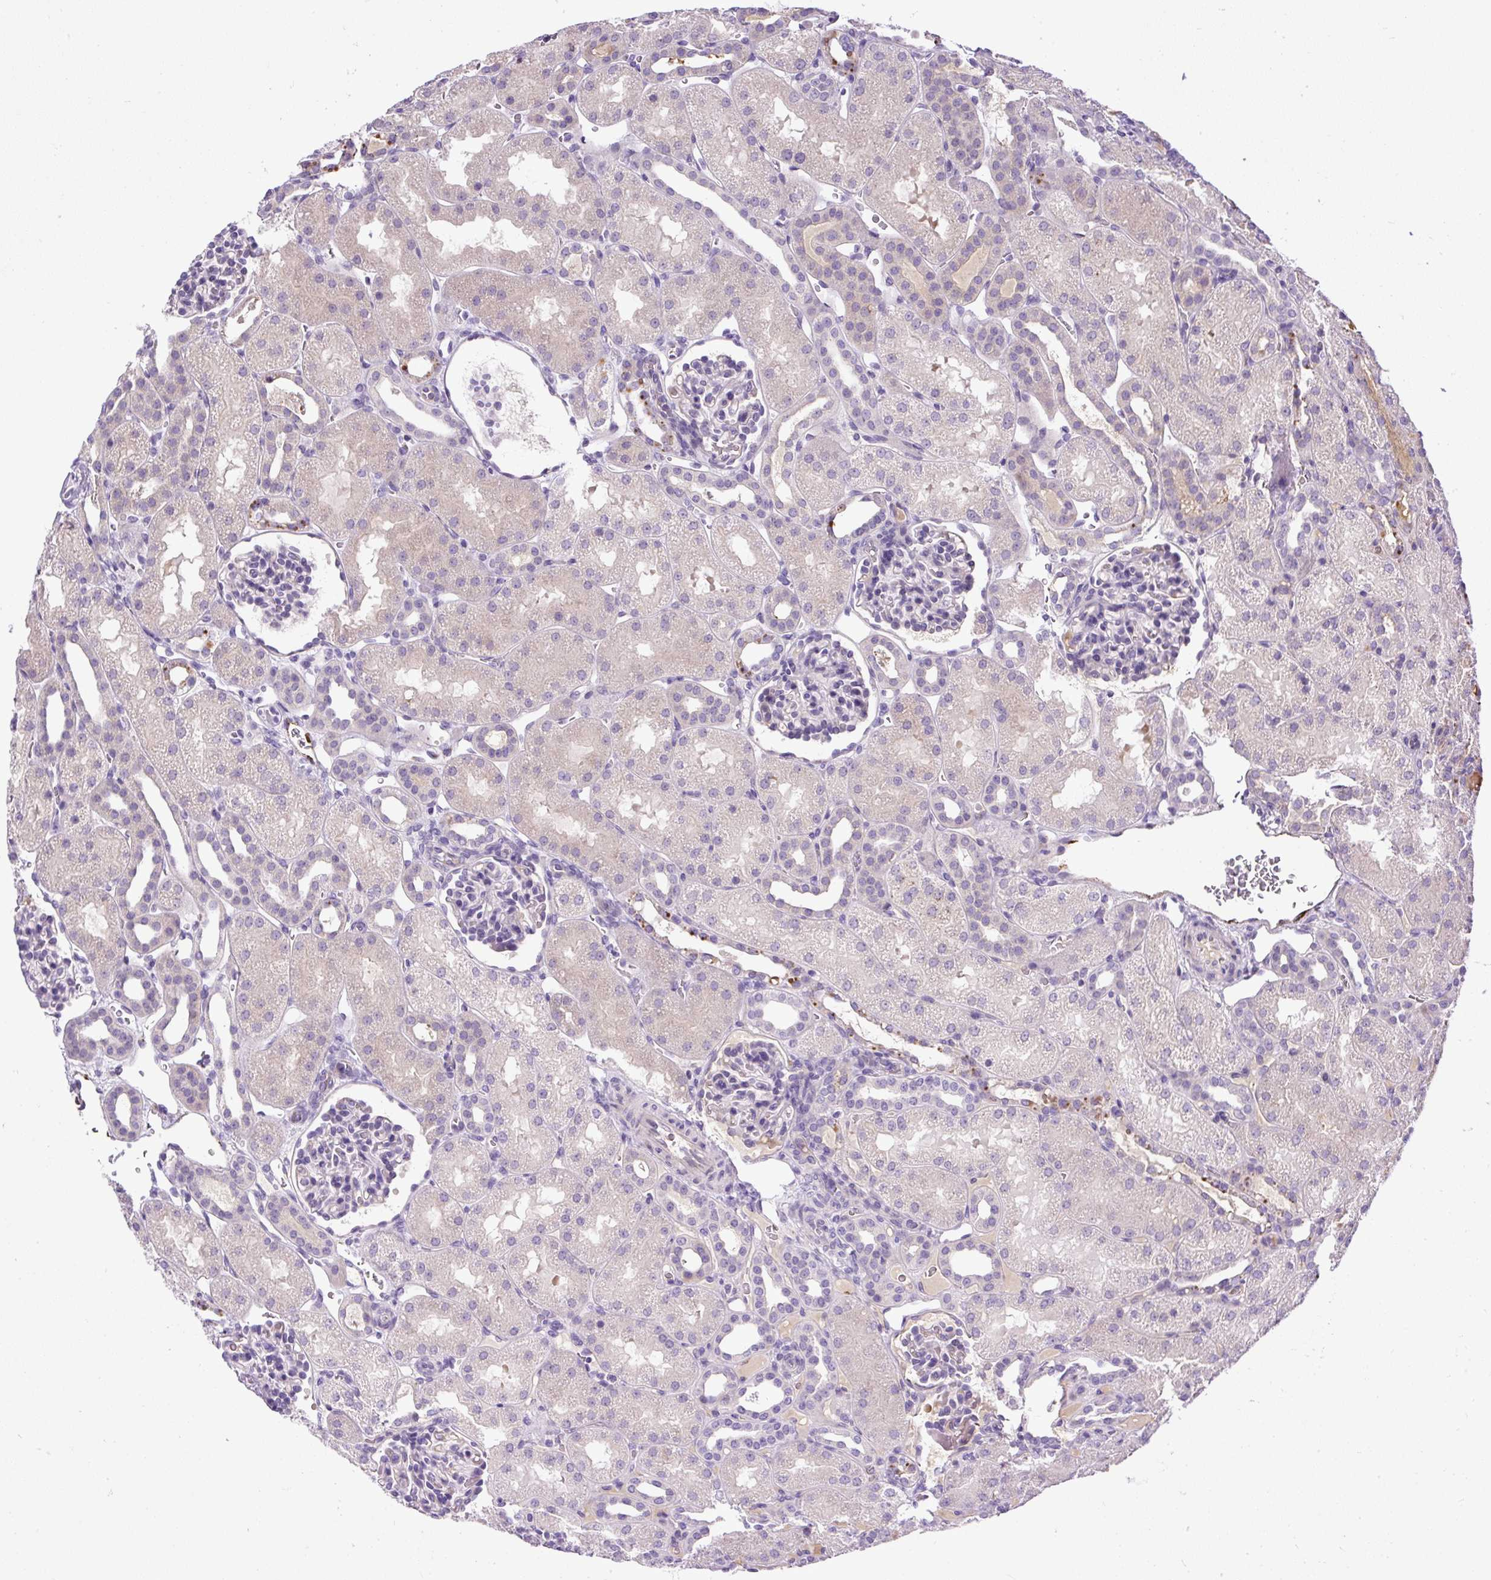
{"staining": {"intensity": "negative", "quantity": "none", "location": "none"}, "tissue": "kidney", "cell_type": "Cells in glomeruli", "image_type": "normal", "snomed": [{"axis": "morphology", "description": "Normal tissue, NOS"}, {"axis": "topography", "description": "Kidney"}], "caption": "An image of kidney stained for a protein exhibits no brown staining in cells in glomeruli.", "gene": "LEFTY1", "patient": {"sex": "male", "age": 2}}